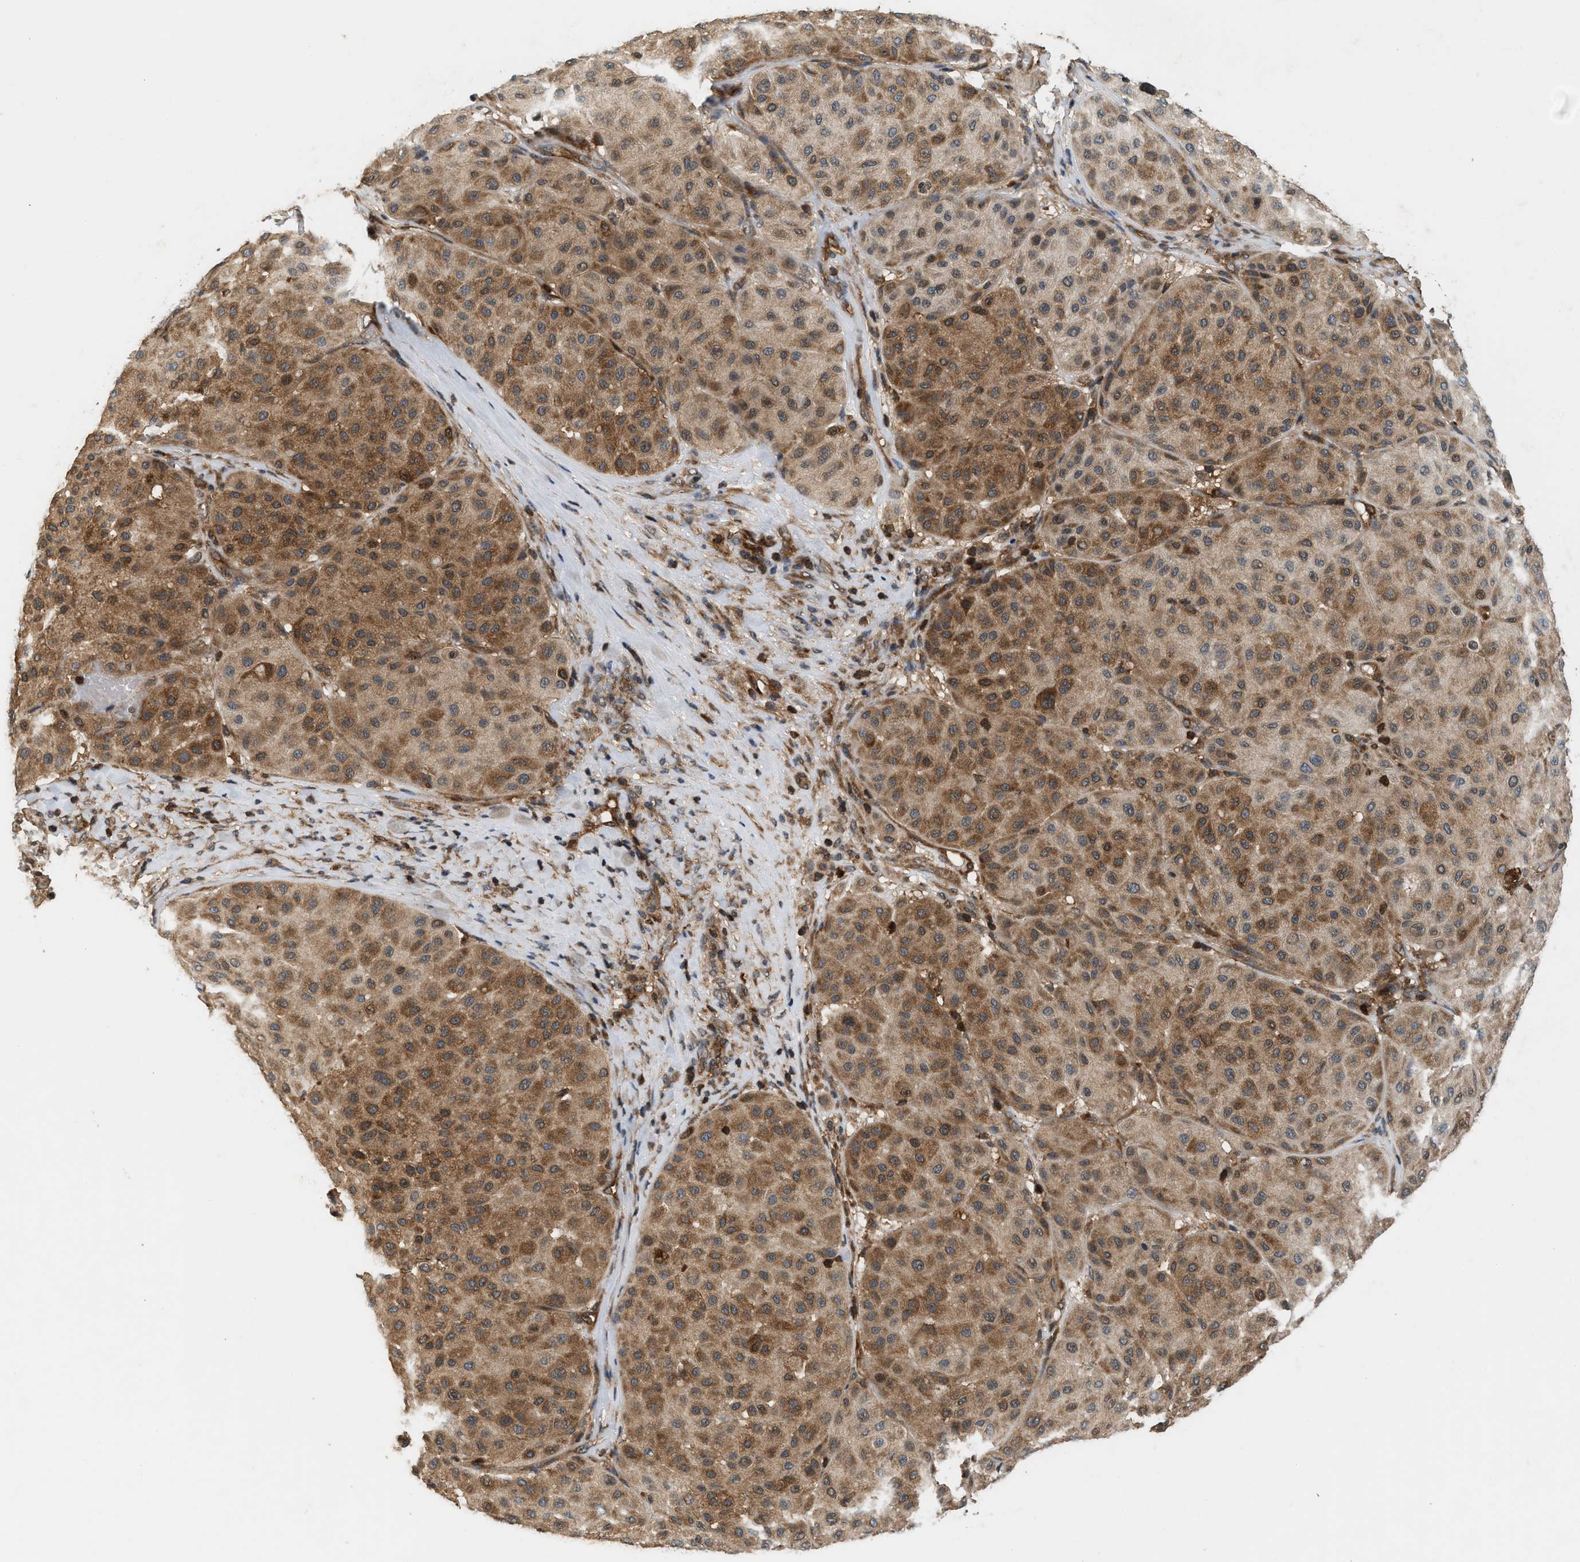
{"staining": {"intensity": "moderate", "quantity": ">75%", "location": "cytoplasmic/membranous"}, "tissue": "melanoma", "cell_type": "Tumor cells", "image_type": "cancer", "snomed": [{"axis": "morphology", "description": "Normal tissue, NOS"}, {"axis": "morphology", "description": "Malignant melanoma, Metastatic site"}, {"axis": "topography", "description": "Skin"}], "caption": "Malignant melanoma (metastatic site) stained with immunohistochemistry (IHC) exhibits moderate cytoplasmic/membranous staining in approximately >75% of tumor cells. (DAB (3,3'-diaminobenzidine) IHC with brightfield microscopy, high magnification).", "gene": "OXSR1", "patient": {"sex": "male", "age": 41}}